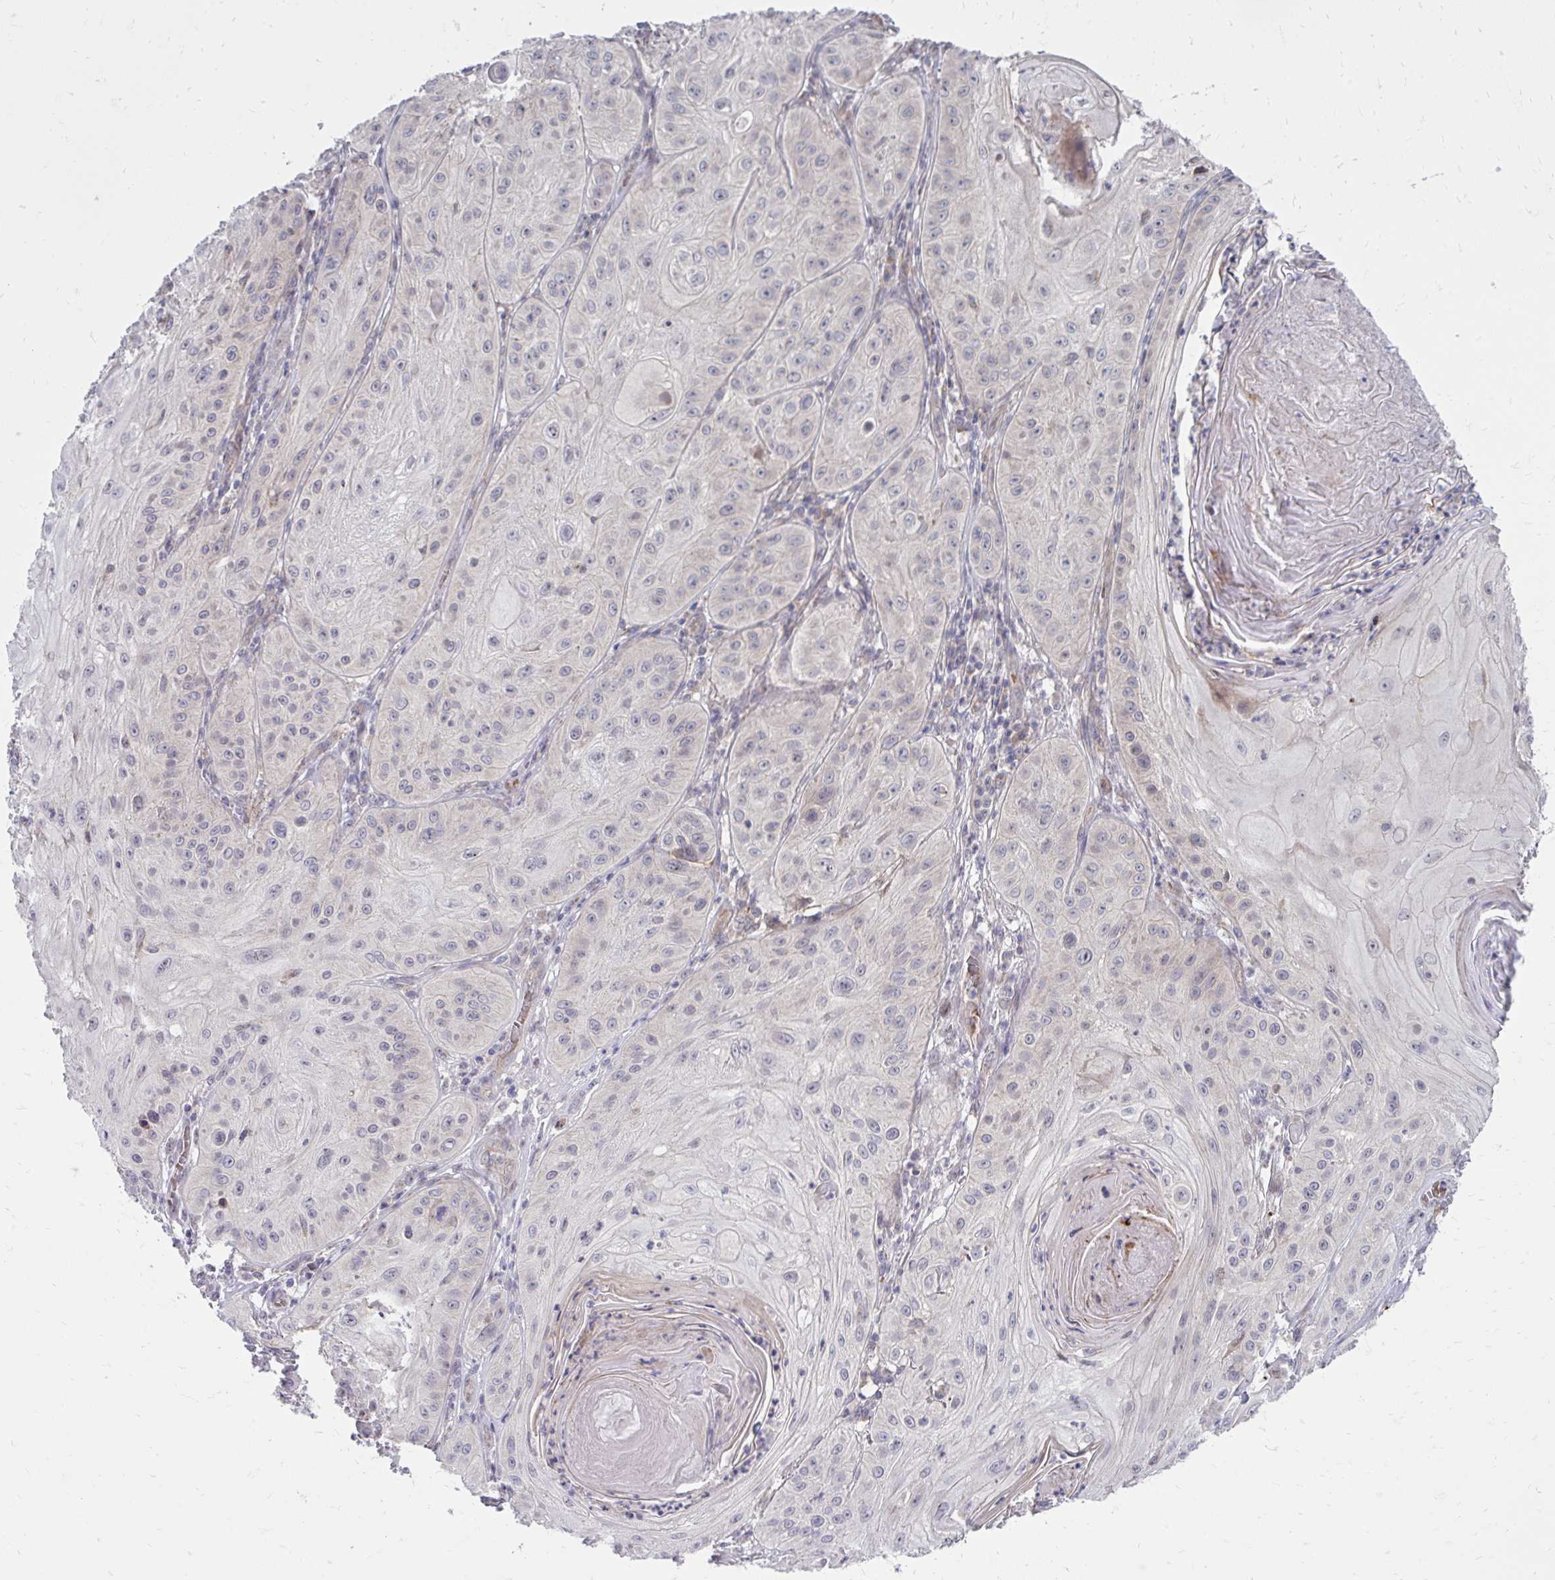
{"staining": {"intensity": "negative", "quantity": "none", "location": "none"}, "tissue": "skin cancer", "cell_type": "Tumor cells", "image_type": "cancer", "snomed": [{"axis": "morphology", "description": "Squamous cell carcinoma, NOS"}, {"axis": "topography", "description": "Skin"}], "caption": "IHC micrograph of neoplastic tissue: skin cancer stained with DAB (3,3'-diaminobenzidine) displays no significant protein staining in tumor cells.", "gene": "ITPR2", "patient": {"sex": "male", "age": 85}}